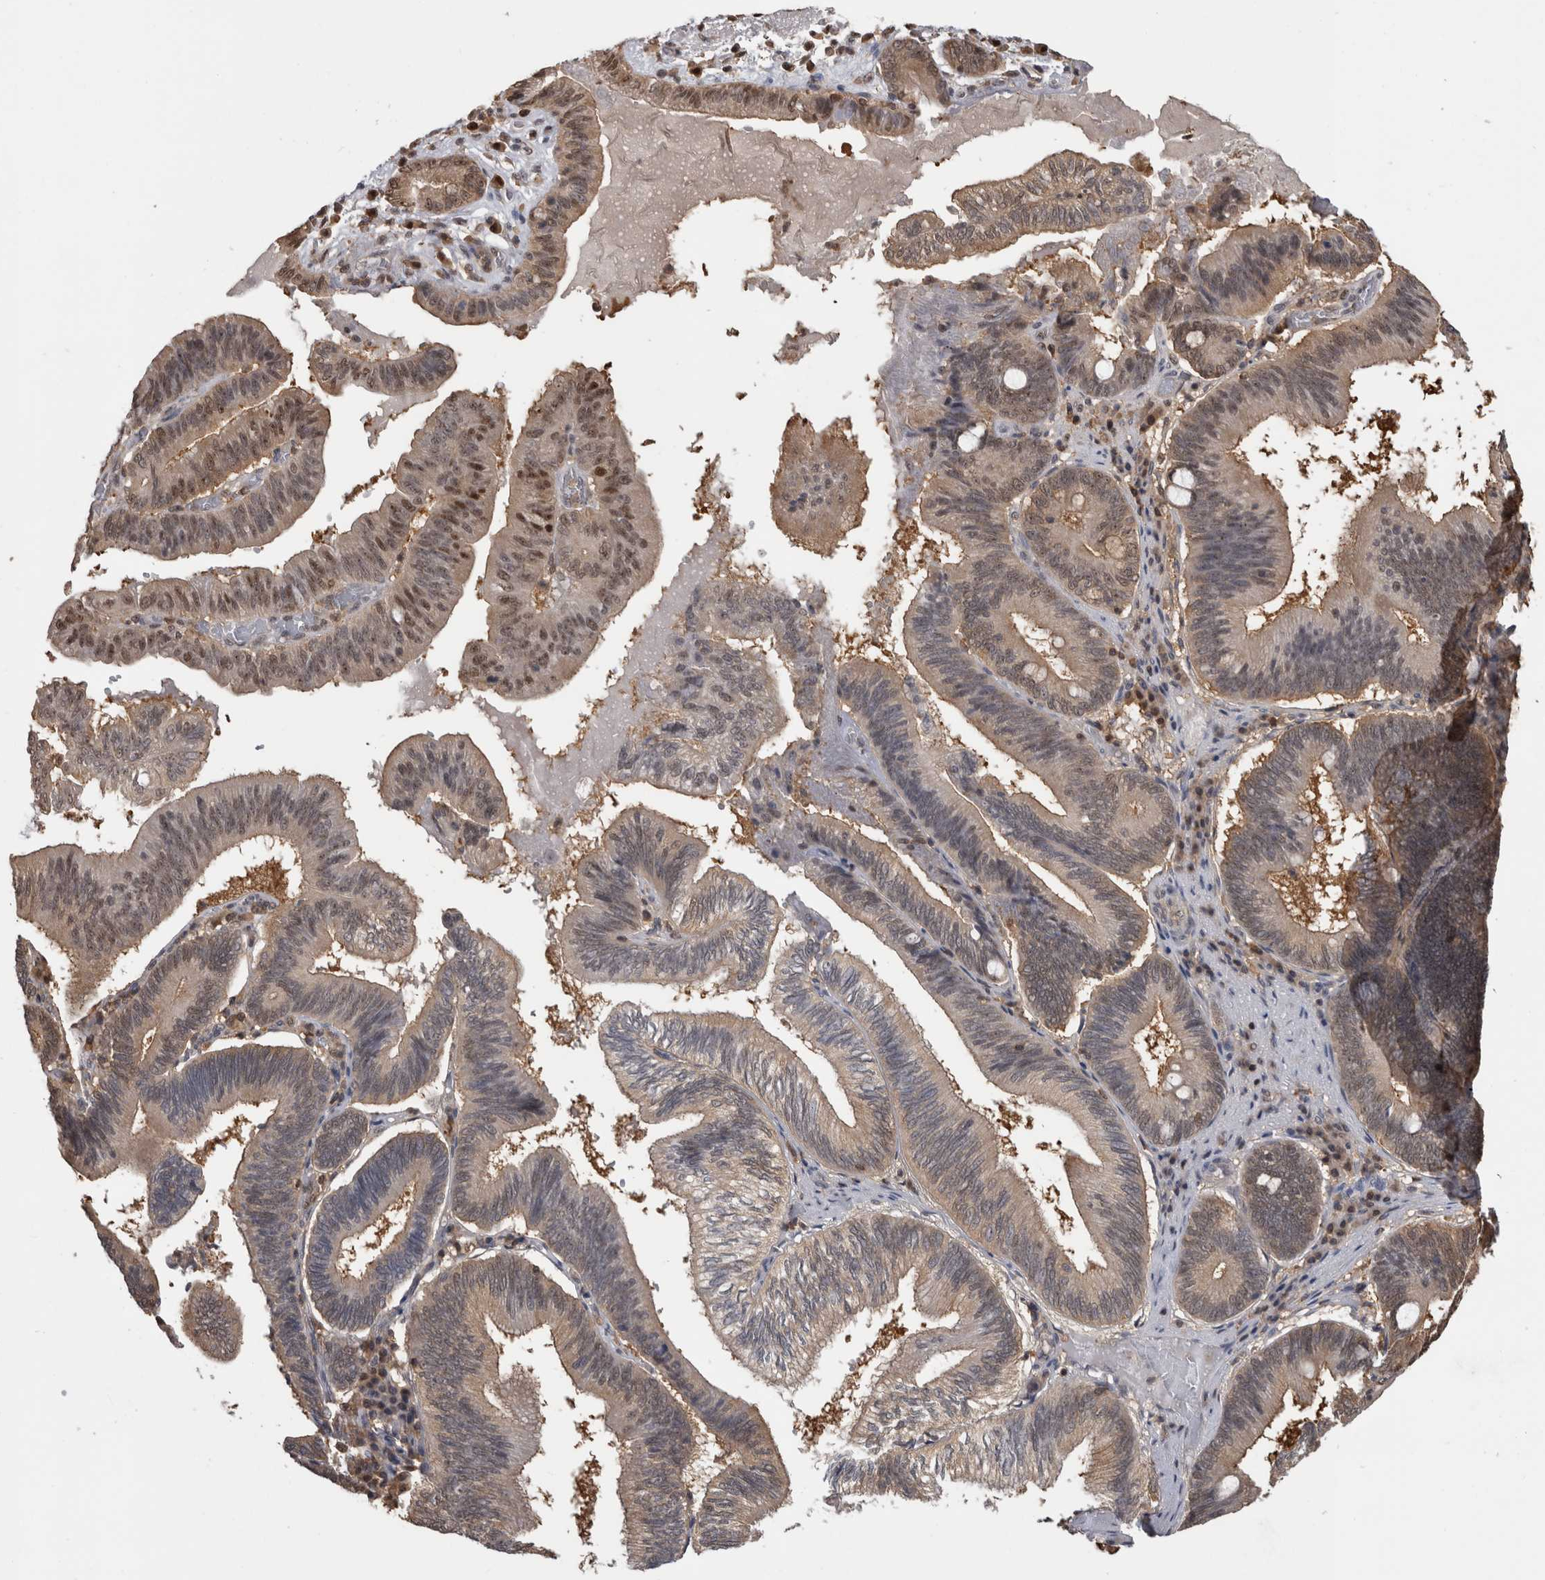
{"staining": {"intensity": "moderate", "quantity": "25%-75%", "location": "cytoplasmic/membranous,nuclear"}, "tissue": "pancreatic cancer", "cell_type": "Tumor cells", "image_type": "cancer", "snomed": [{"axis": "morphology", "description": "Adenocarcinoma, NOS"}, {"axis": "topography", "description": "Pancreas"}], "caption": "The histopathology image exhibits staining of adenocarcinoma (pancreatic), revealing moderate cytoplasmic/membranous and nuclear protein staining (brown color) within tumor cells.", "gene": "TDRD7", "patient": {"sex": "male", "age": 82}}